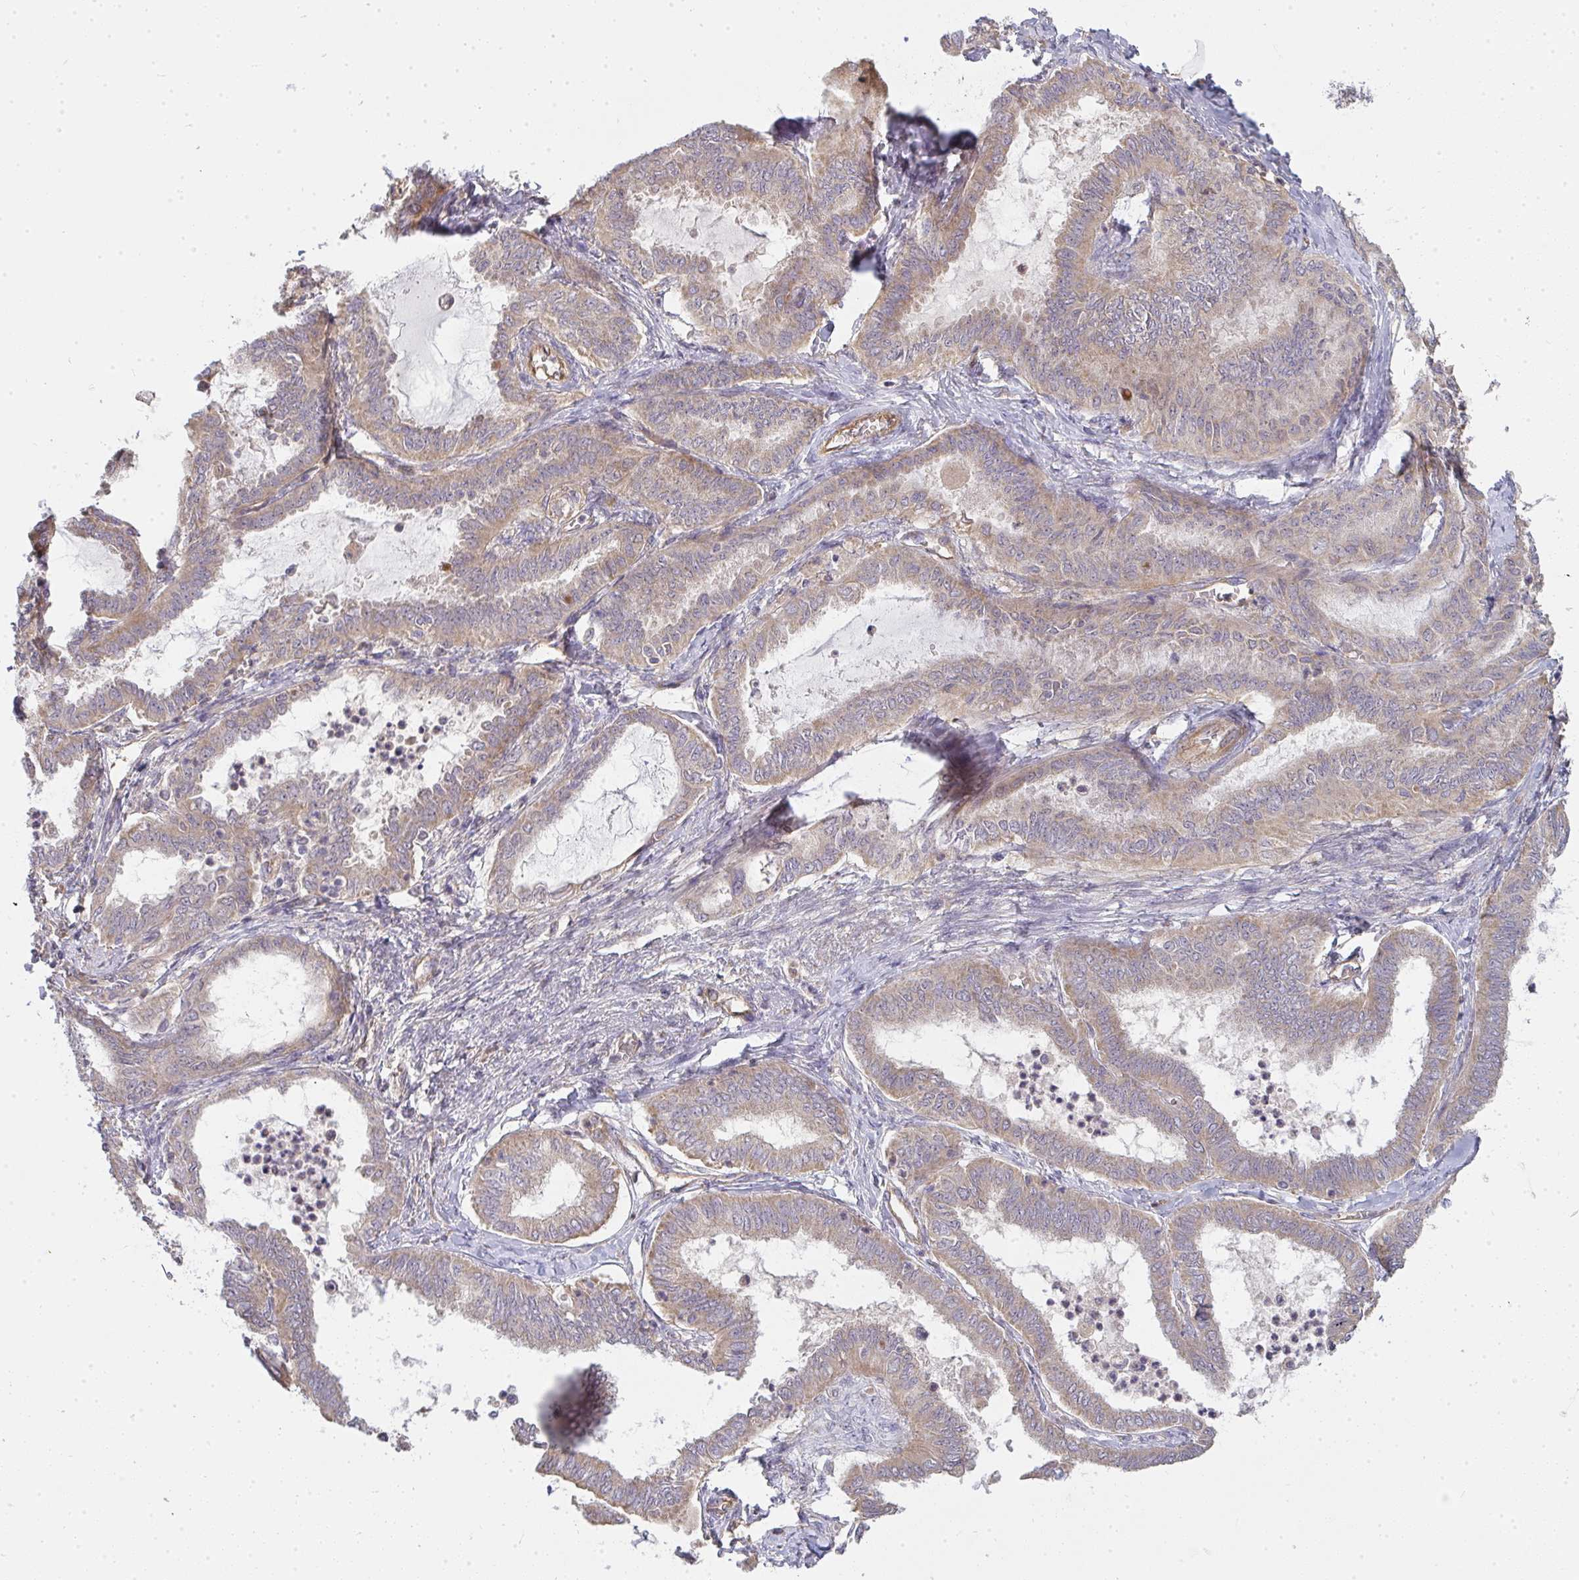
{"staining": {"intensity": "weak", "quantity": ">75%", "location": "cytoplasmic/membranous"}, "tissue": "ovarian cancer", "cell_type": "Tumor cells", "image_type": "cancer", "snomed": [{"axis": "morphology", "description": "Carcinoma, endometroid"}, {"axis": "topography", "description": "Ovary"}], "caption": "Immunohistochemistry photomicrograph of neoplastic tissue: endometroid carcinoma (ovarian) stained using immunohistochemistry (IHC) demonstrates low levels of weak protein expression localized specifically in the cytoplasmic/membranous of tumor cells, appearing as a cytoplasmic/membranous brown color.", "gene": "B4GALT6", "patient": {"sex": "female", "age": 70}}